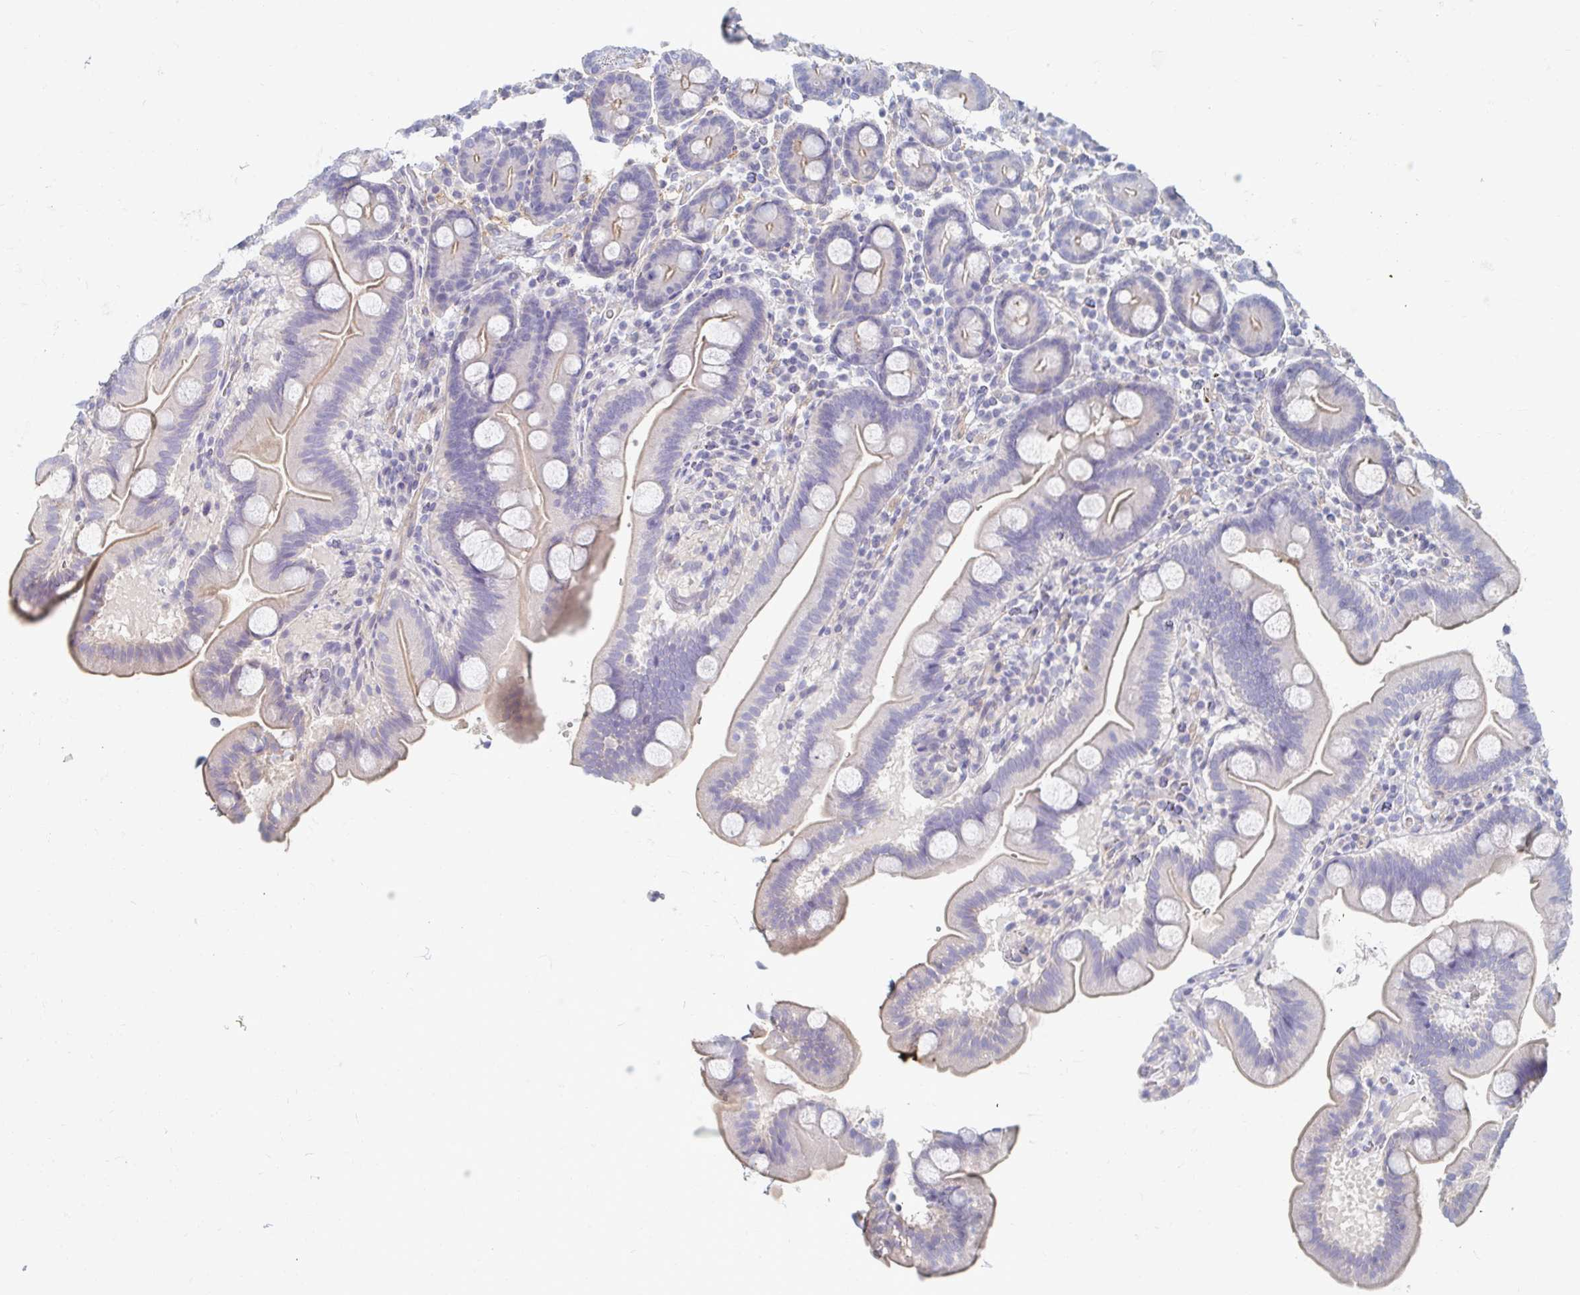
{"staining": {"intensity": "weak", "quantity": "<25%", "location": "cytoplasmic/membranous"}, "tissue": "duodenum", "cell_type": "Glandular cells", "image_type": "normal", "snomed": [{"axis": "morphology", "description": "Normal tissue, NOS"}, {"axis": "topography", "description": "Duodenum"}], "caption": "Protein analysis of benign duodenum demonstrates no significant positivity in glandular cells. Nuclei are stained in blue.", "gene": "MYLK2", "patient": {"sex": "male", "age": 59}}